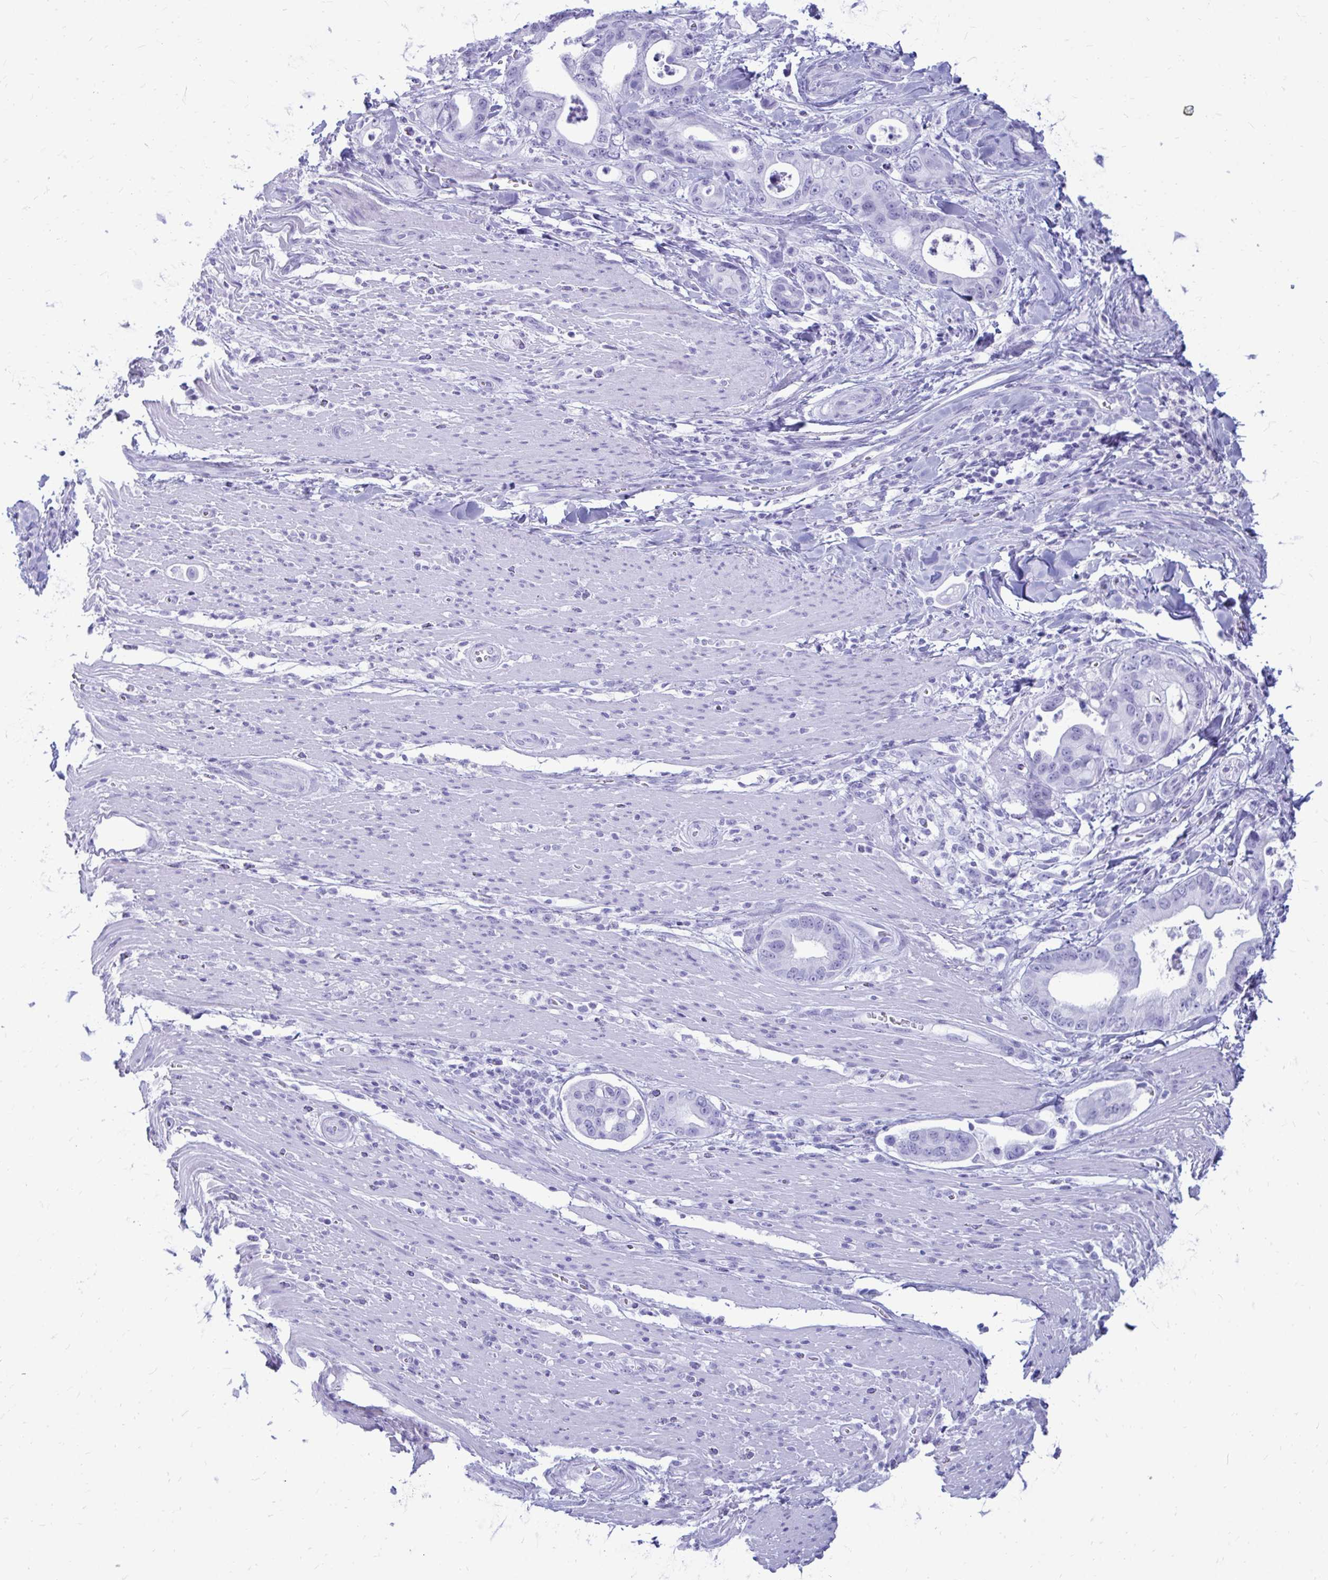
{"staining": {"intensity": "negative", "quantity": "none", "location": "none"}, "tissue": "pancreatic cancer", "cell_type": "Tumor cells", "image_type": "cancer", "snomed": [{"axis": "morphology", "description": "Adenocarcinoma, NOS"}, {"axis": "topography", "description": "Pancreas"}], "caption": "Image shows no significant protein staining in tumor cells of pancreatic cancer (adenocarcinoma).", "gene": "OR10R2", "patient": {"sex": "male", "age": 68}}